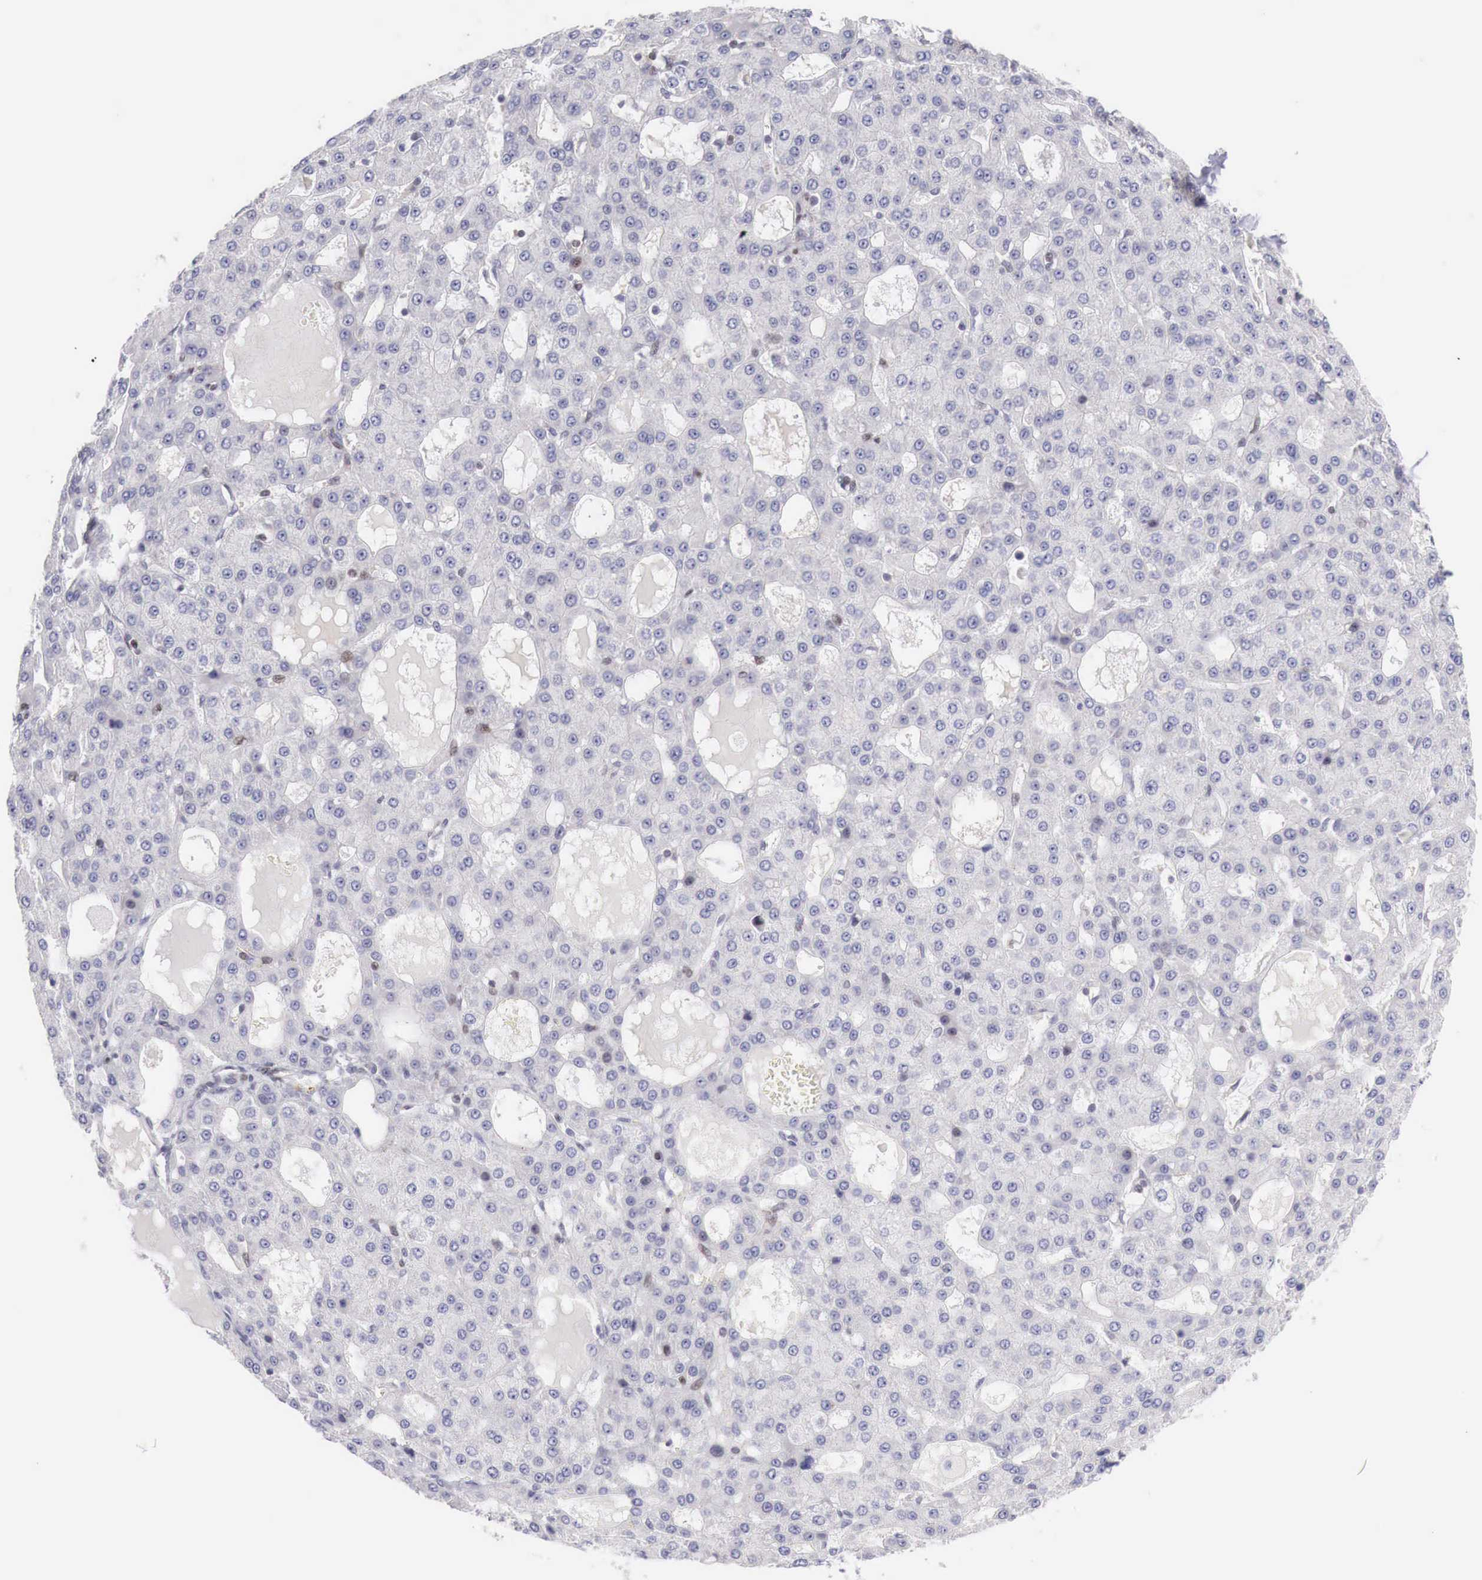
{"staining": {"intensity": "negative", "quantity": "none", "location": "none"}, "tissue": "liver cancer", "cell_type": "Tumor cells", "image_type": "cancer", "snomed": [{"axis": "morphology", "description": "Carcinoma, Hepatocellular, NOS"}, {"axis": "topography", "description": "Liver"}], "caption": "High magnification brightfield microscopy of liver hepatocellular carcinoma stained with DAB (brown) and counterstained with hematoxylin (blue): tumor cells show no significant expression.", "gene": "CLCN5", "patient": {"sex": "male", "age": 47}}